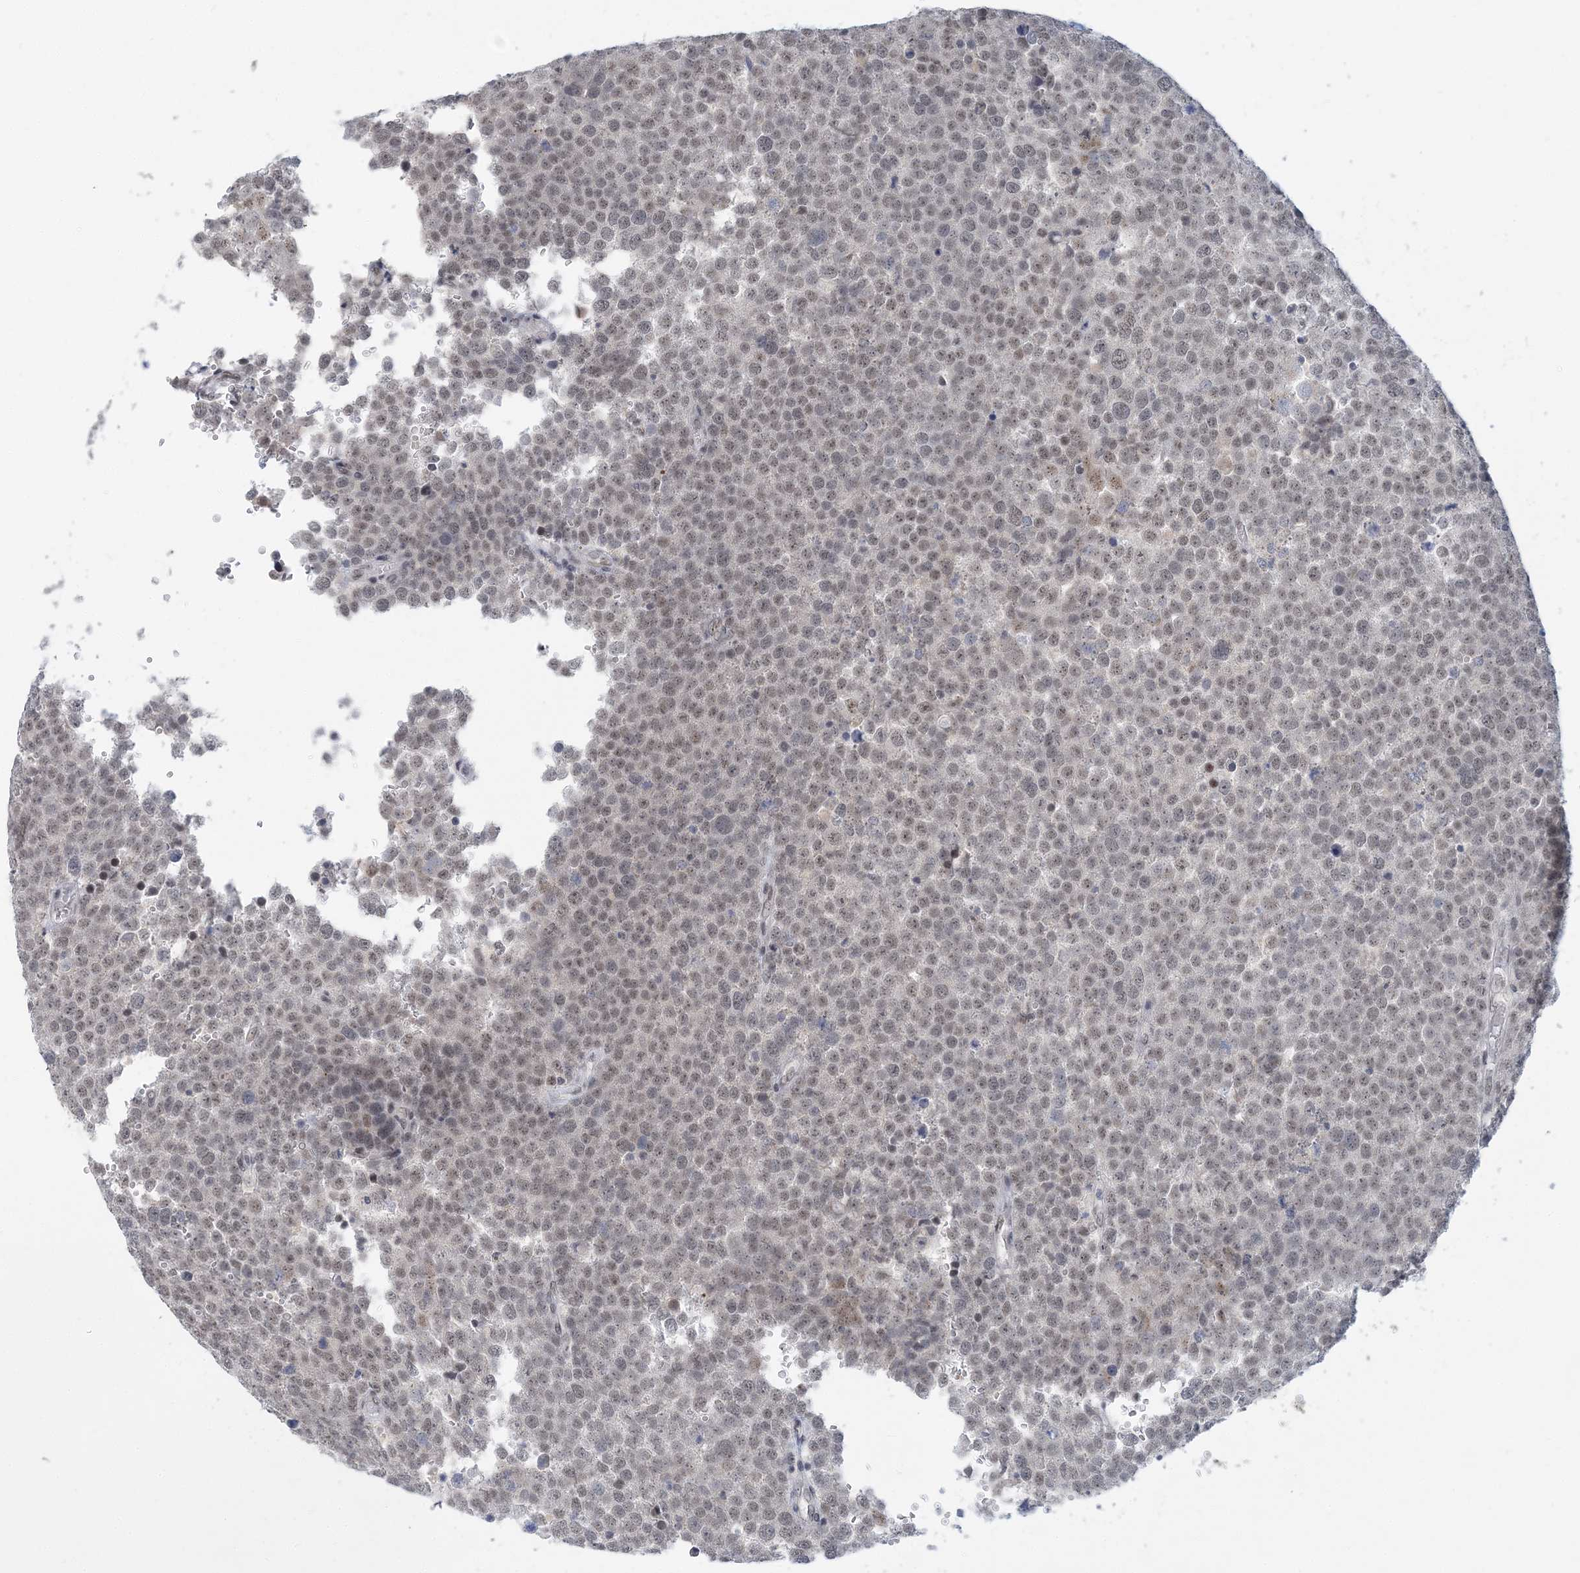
{"staining": {"intensity": "weak", "quantity": ">75%", "location": "nuclear"}, "tissue": "testis cancer", "cell_type": "Tumor cells", "image_type": "cancer", "snomed": [{"axis": "morphology", "description": "Seminoma, NOS"}, {"axis": "topography", "description": "Testis"}], "caption": "Immunohistochemistry (IHC) (DAB (3,3'-diaminobenzidine)) staining of seminoma (testis) demonstrates weak nuclear protein positivity in approximately >75% of tumor cells.", "gene": "KMT2D", "patient": {"sex": "male", "age": 71}}